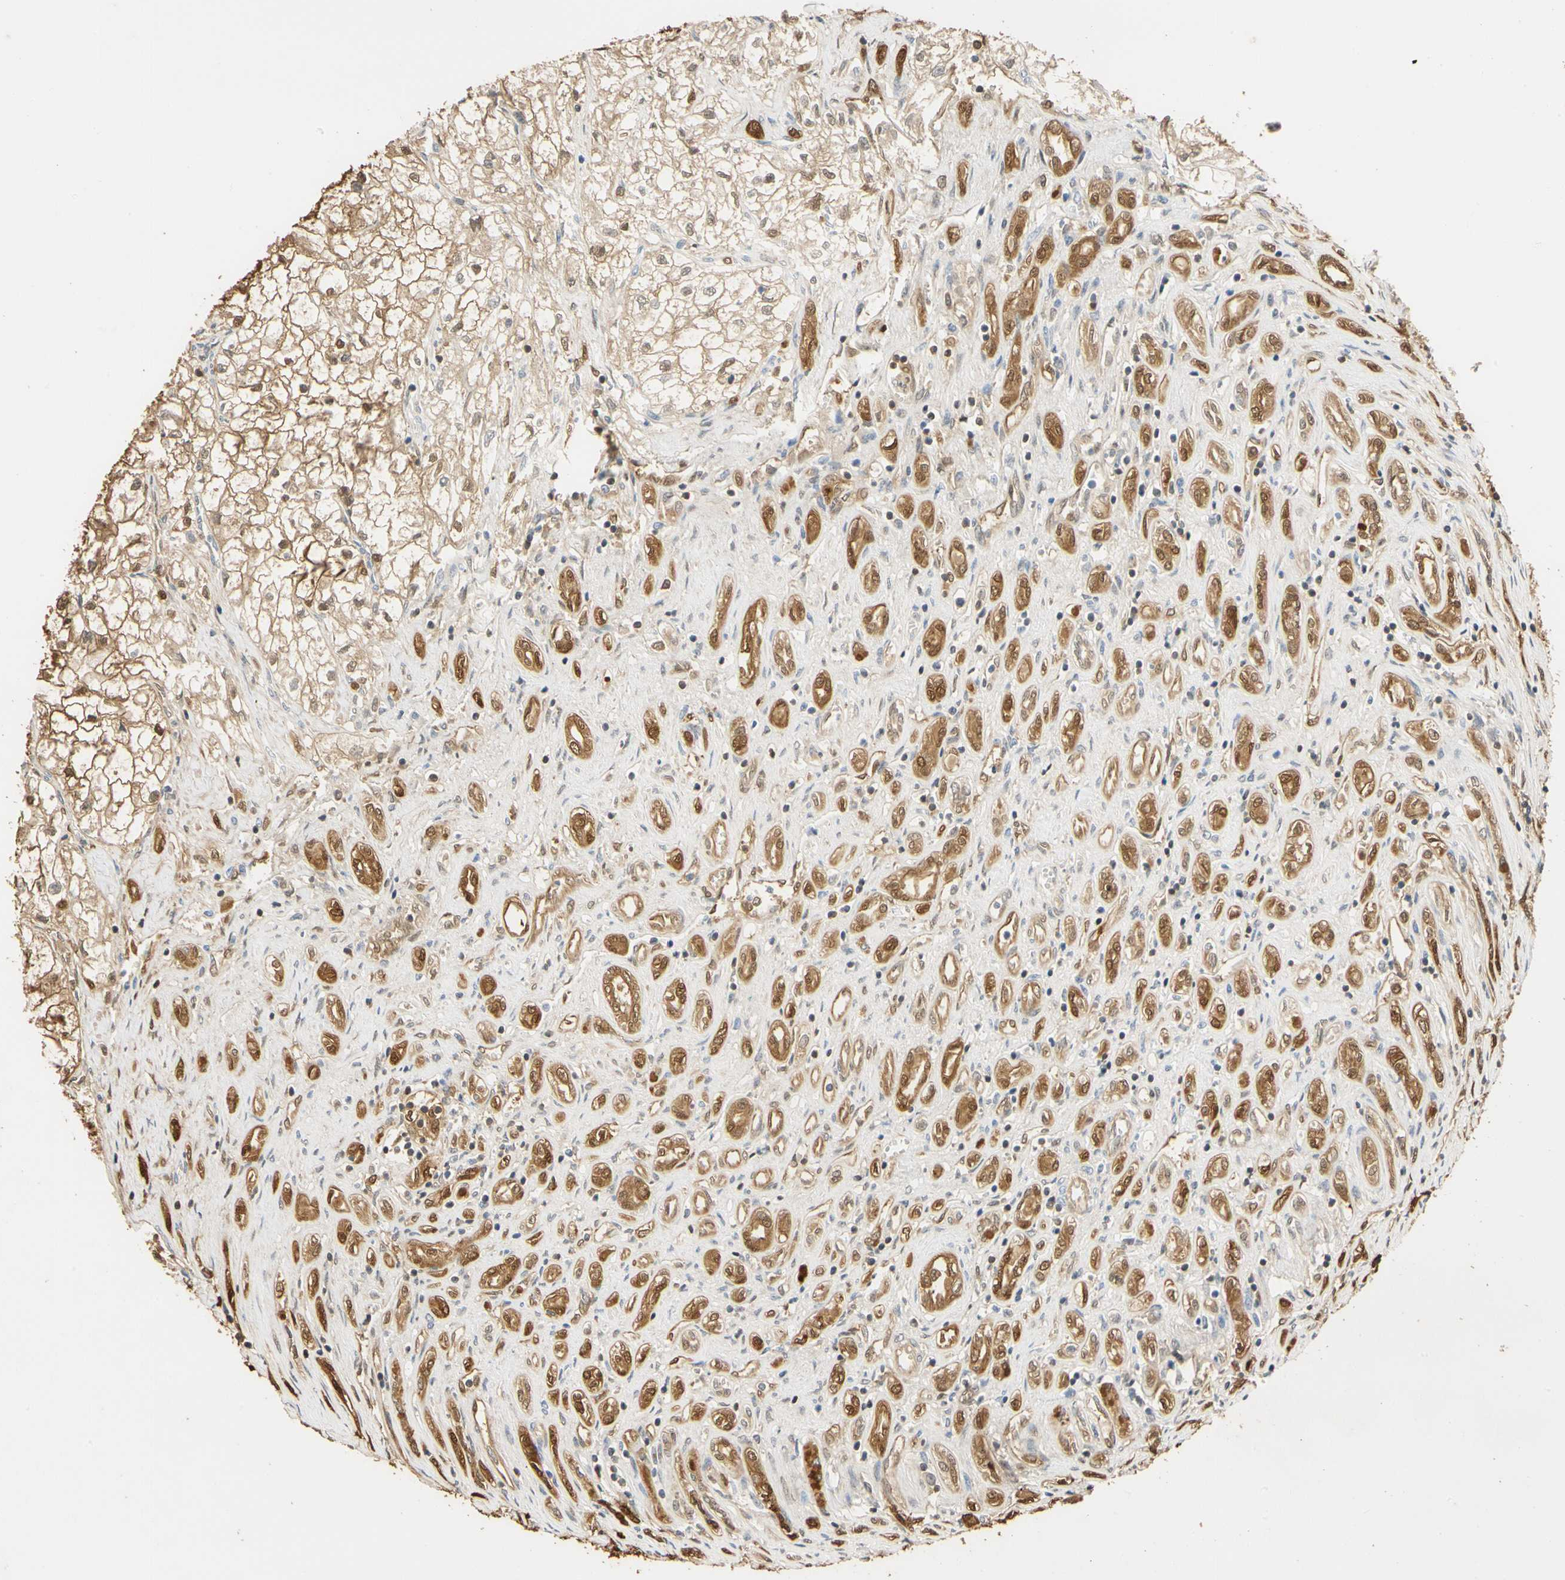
{"staining": {"intensity": "moderate", "quantity": ">75%", "location": "cytoplasmic/membranous,nuclear"}, "tissue": "renal cancer", "cell_type": "Tumor cells", "image_type": "cancer", "snomed": [{"axis": "morphology", "description": "Adenocarcinoma, NOS"}, {"axis": "topography", "description": "Kidney"}], "caption": "Moderate cytoplasmic/membranous and nuclear expression is seen in approximately >75% of tumor cells in renal cancer.", "gene": "S100A6", "patient": {"sex": "female", "age": 70}}